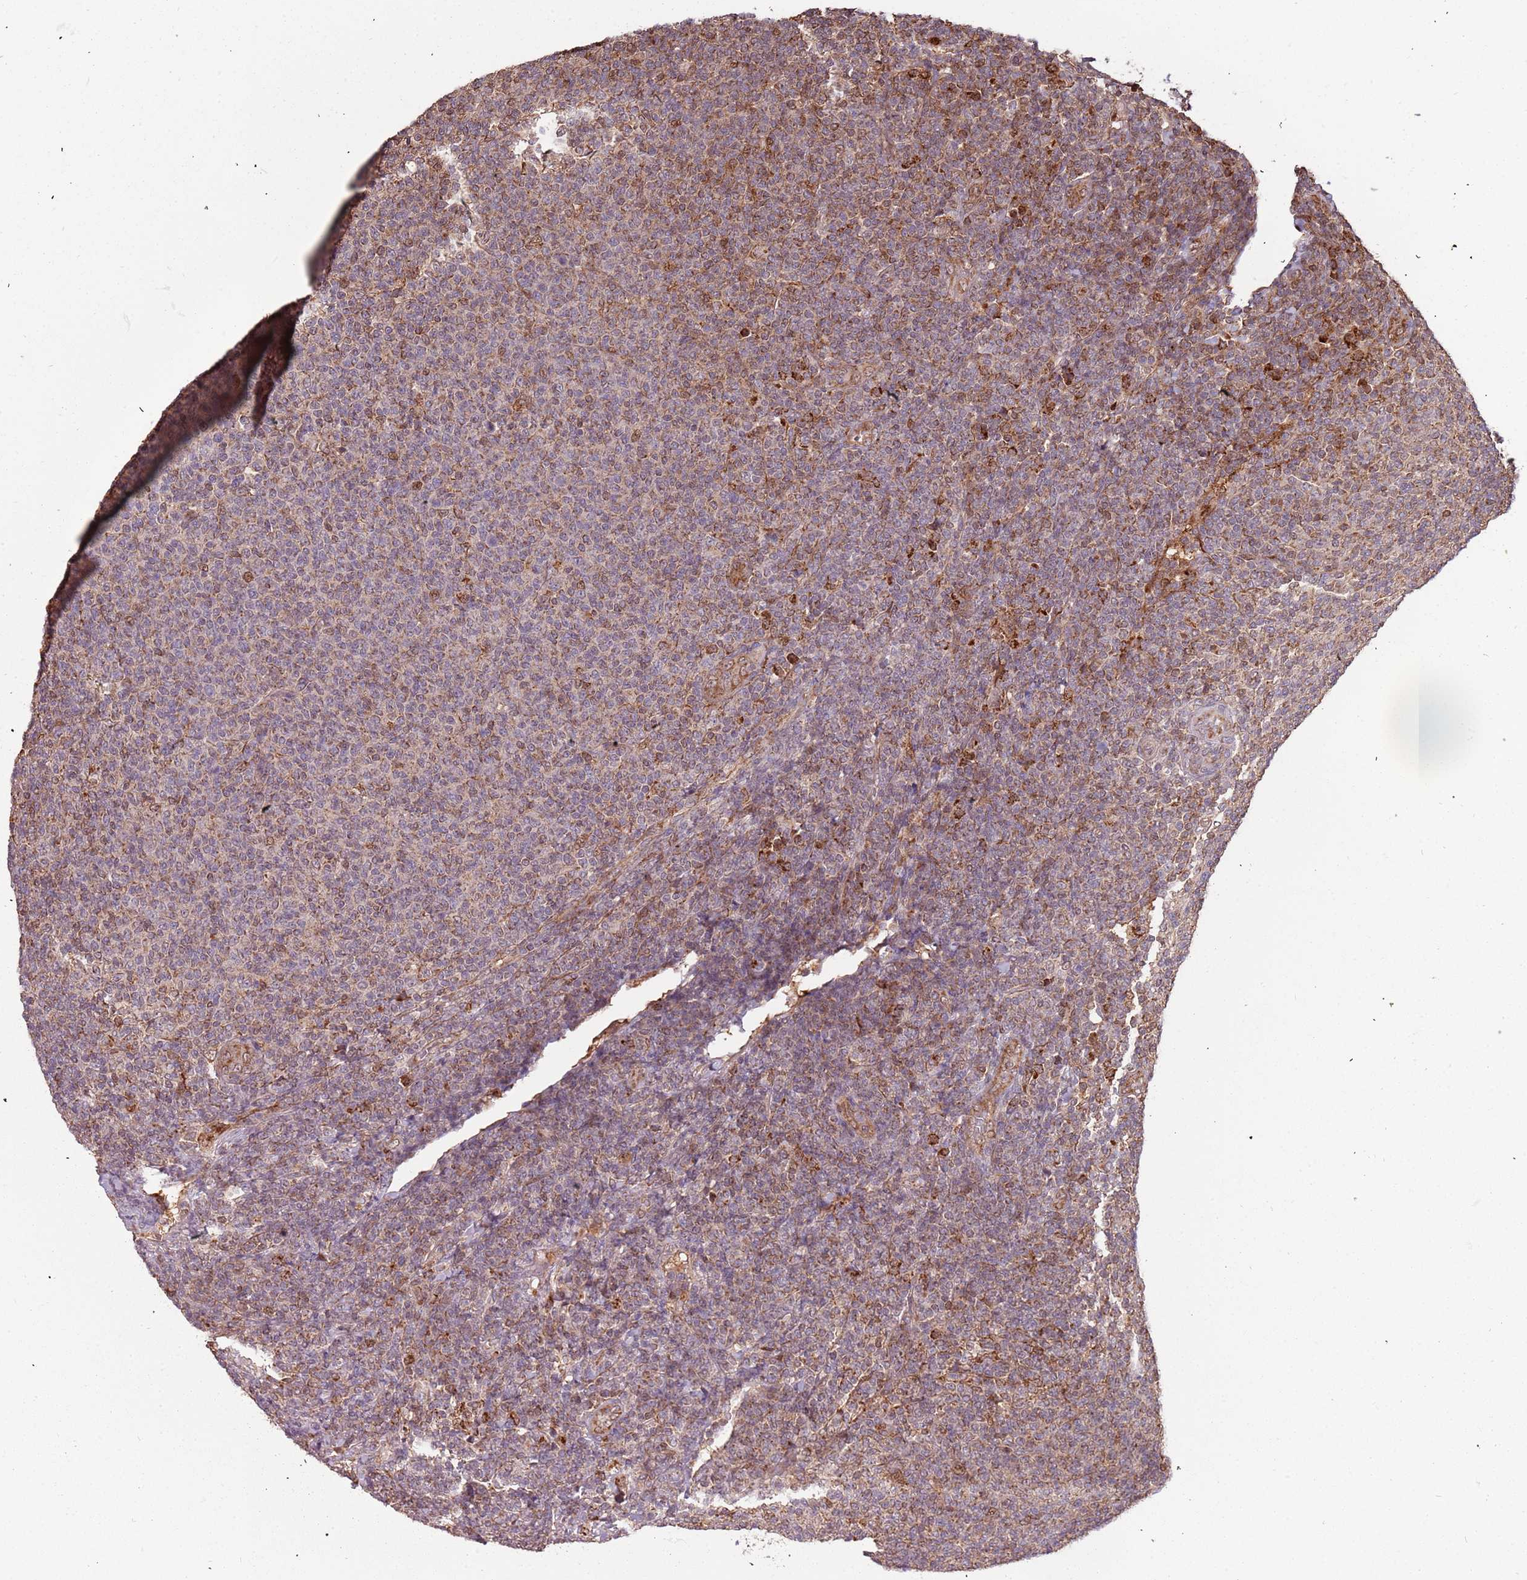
{"staining": {"intensity": "moderate", "quantity": "25%-75%", "location": "cytoplasmic/membranous,nuclear"}, "tissue": "lymphoma", "cell_type": "Tumor cells", "image_type": "cancer", "snomed": [{"axis": "morphology", "description": "Malignant lymphoma, non-Hodgkin's type, Low grade"}, {"axis": "topography", "description": "Lymph node"}], "caption": "Human lymphoma stained with a protein marker shows moderate staining in tumor cells.", "gene": "IL17RD", "patient": {"sex": "male", "age": 66}}